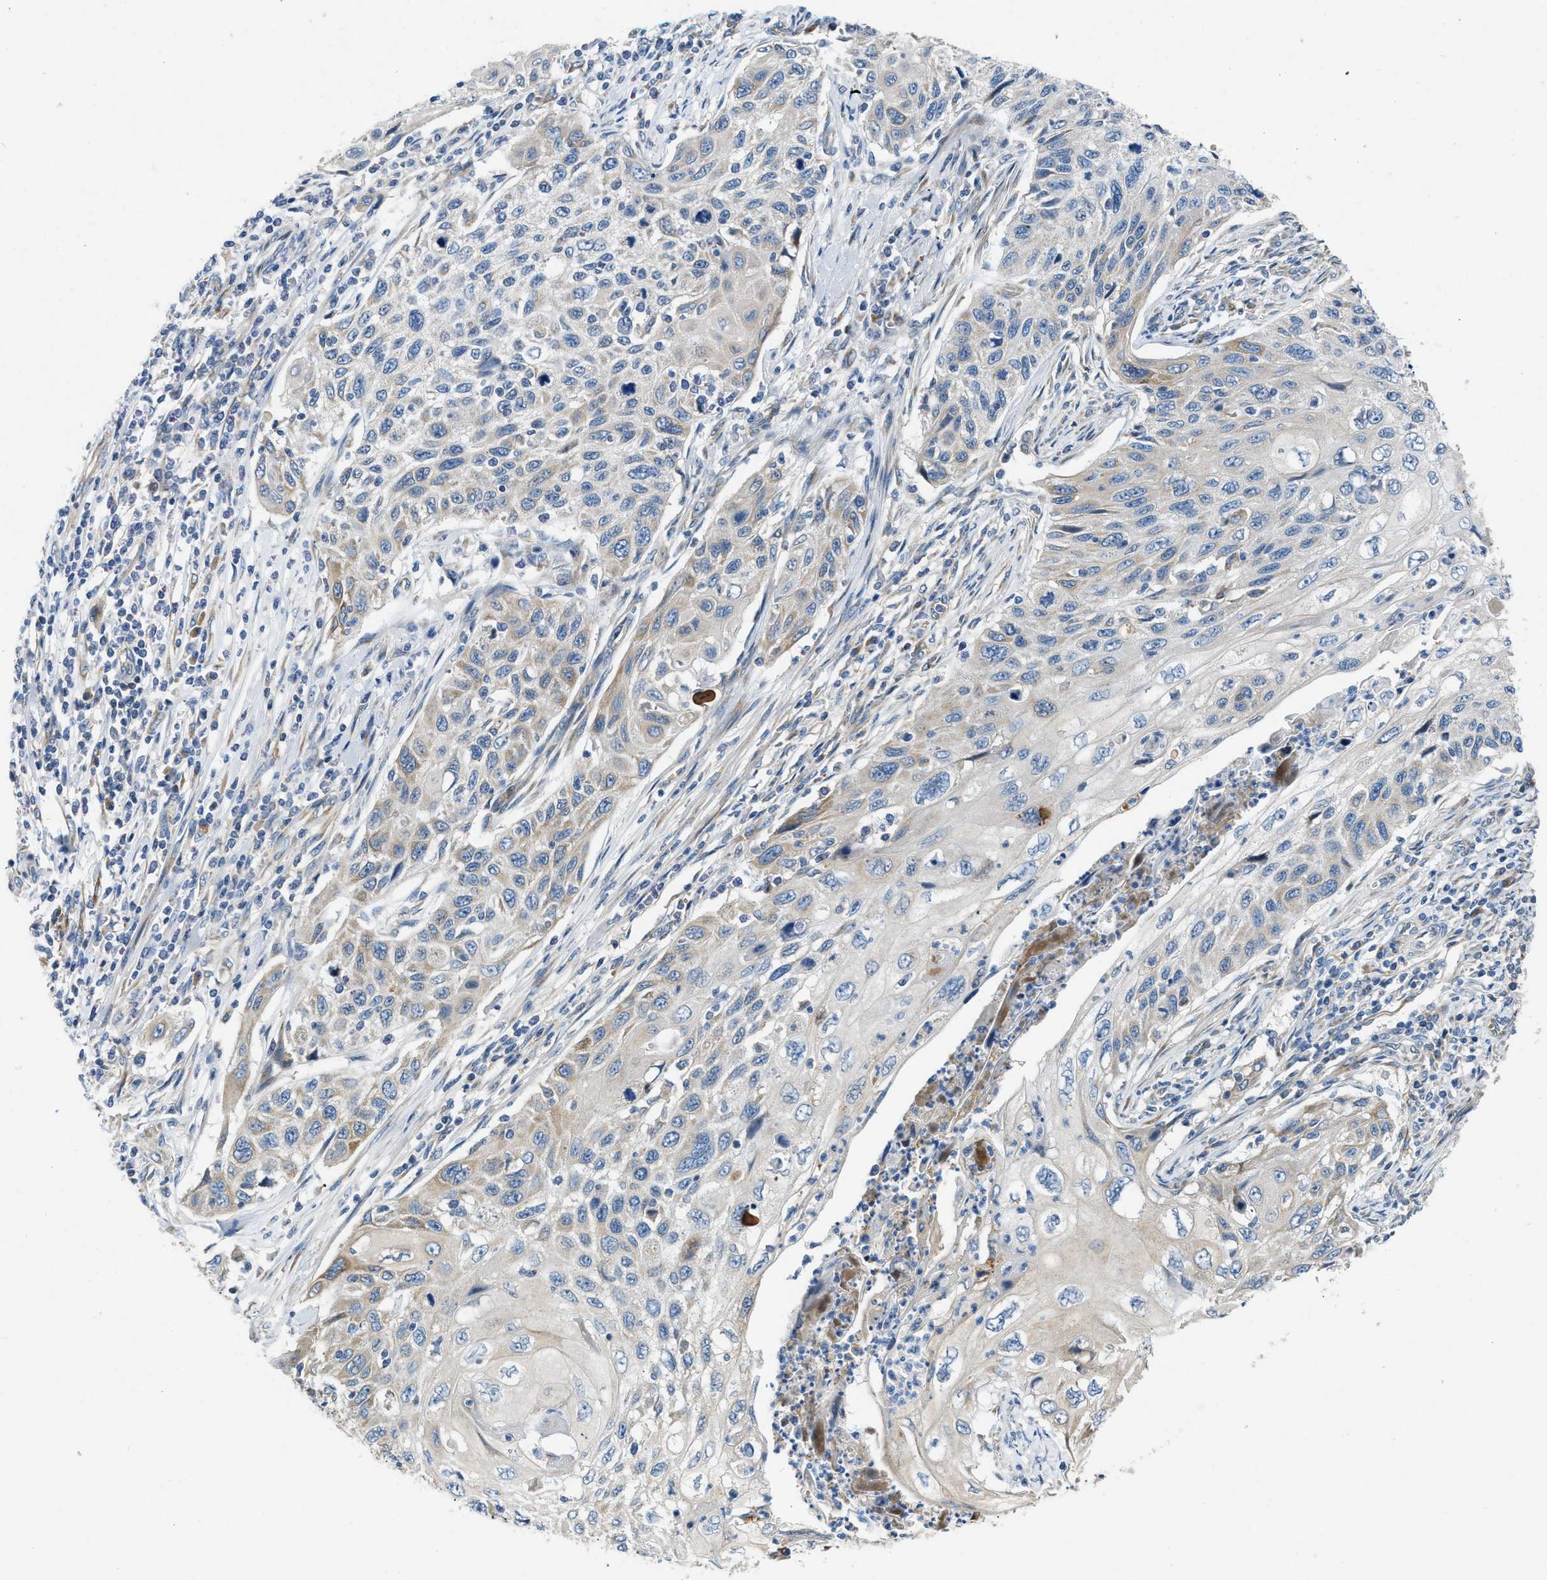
{"staining": {"intensity": "weak", "quantity": "<25%", "location": "cytoplasmic/membranous"}, "tissue": "cervical cancer", "cell_type": "Tumor cells", "image_type": "cancer", "snomed": [{"axis": "morphology", "description": "Squamous cell carcinoma, NOS"}, {"axis": "topography", "description": "Cervix"}], "caption": "The micrograph shows no significant expression in tumor cells of squamous cell carcinoma (cervical).", "gene": "GGCX", "patient": {"sex": "female", "age": 70}}